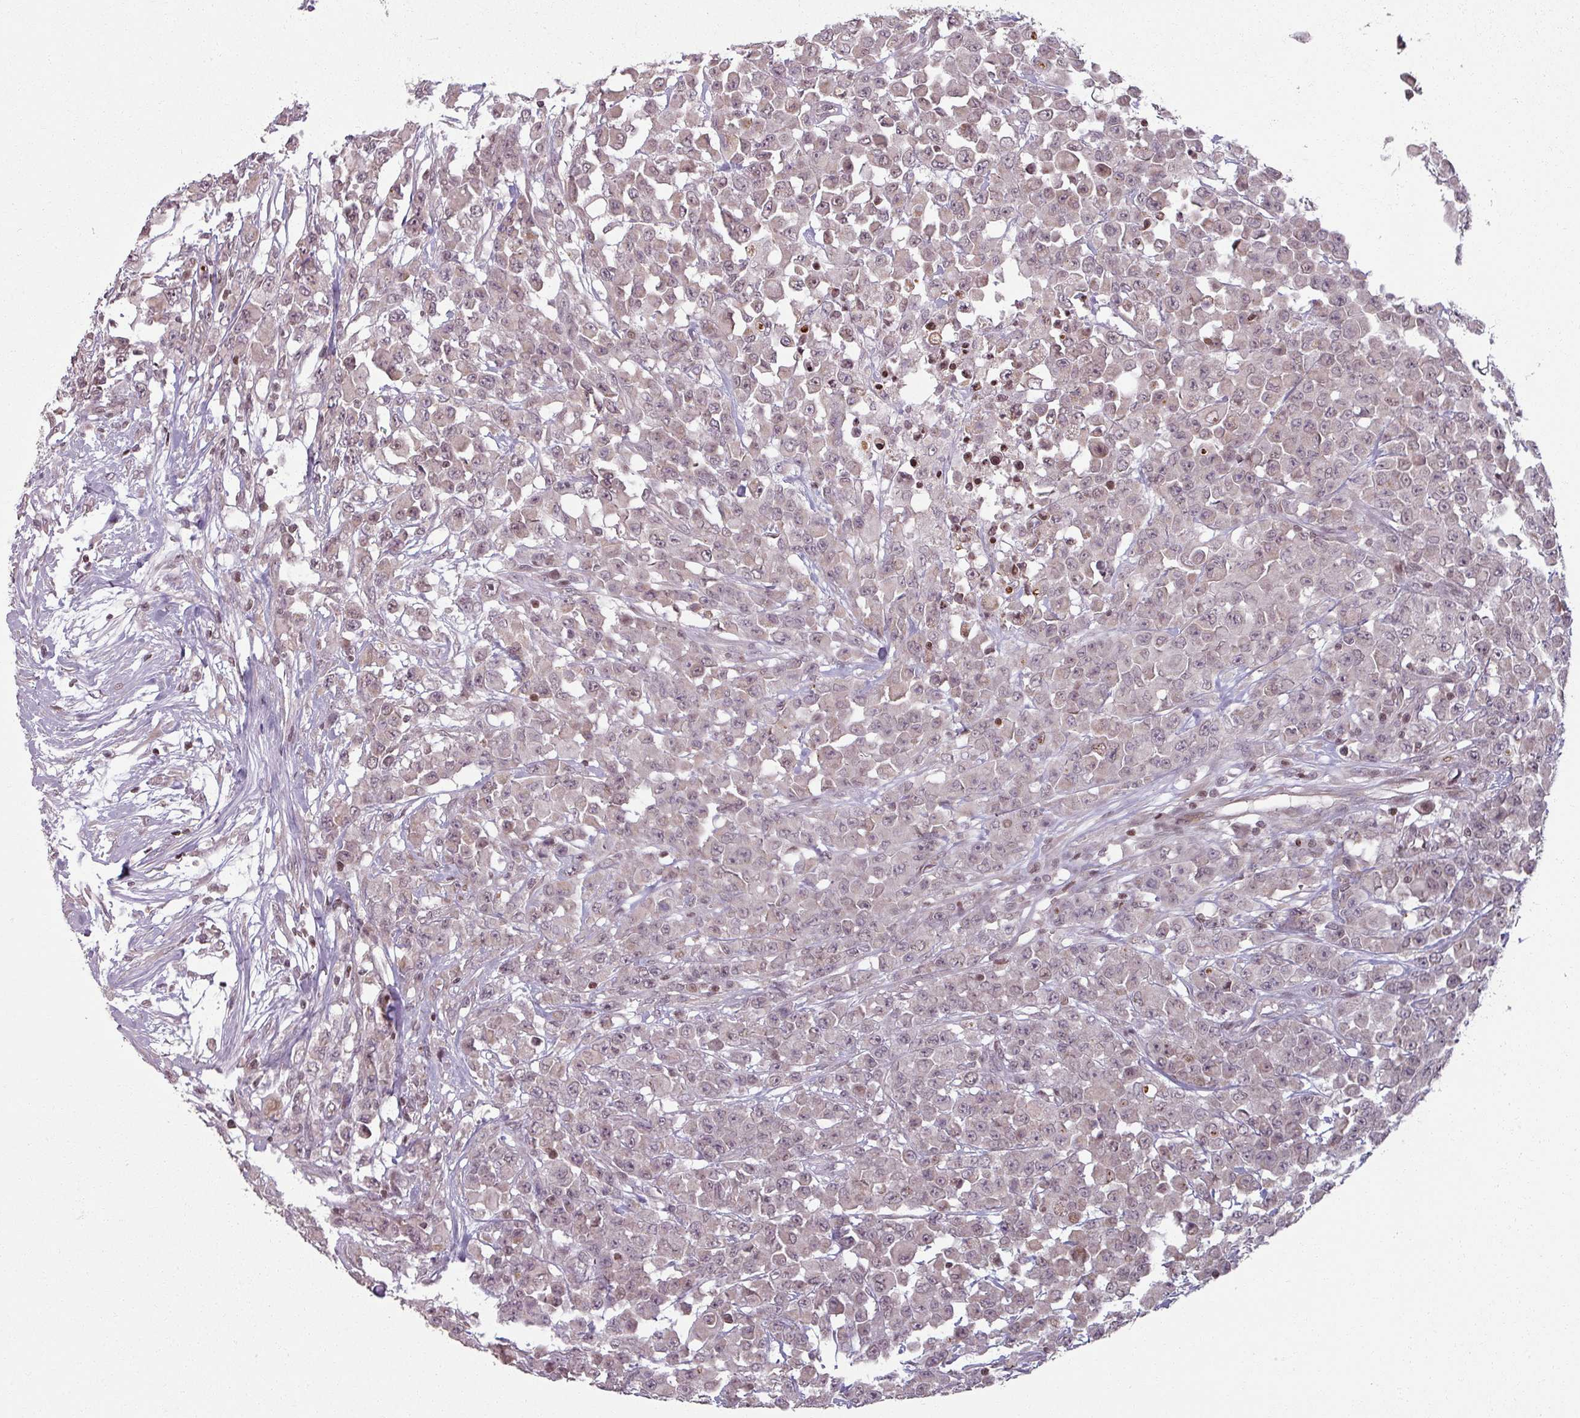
{"staining": {"intensity": "weak", "quantity": ">75%", "location": "nuclear"}, "tissue": "colorectal cancer", "cell_type": "Tumor cells", "image_type": "cancer", "snomed": [{"axis": "morphology", "description": "Adenocarcinoma, NOS"}, {"axis": "topography", "description": "Colon"}], "caption": "Immunohistochemistry photomicrograph of neoplastic tissue: human colorectal adenocarcinoma stained using immunohistochemistry displays low levels of weak protein expression localized specifically in the nuclear of tumor cells, appearing as a nuclear brown color.", "gene": "NCOR1", "patient": {"sex": "male", "age": 51}}